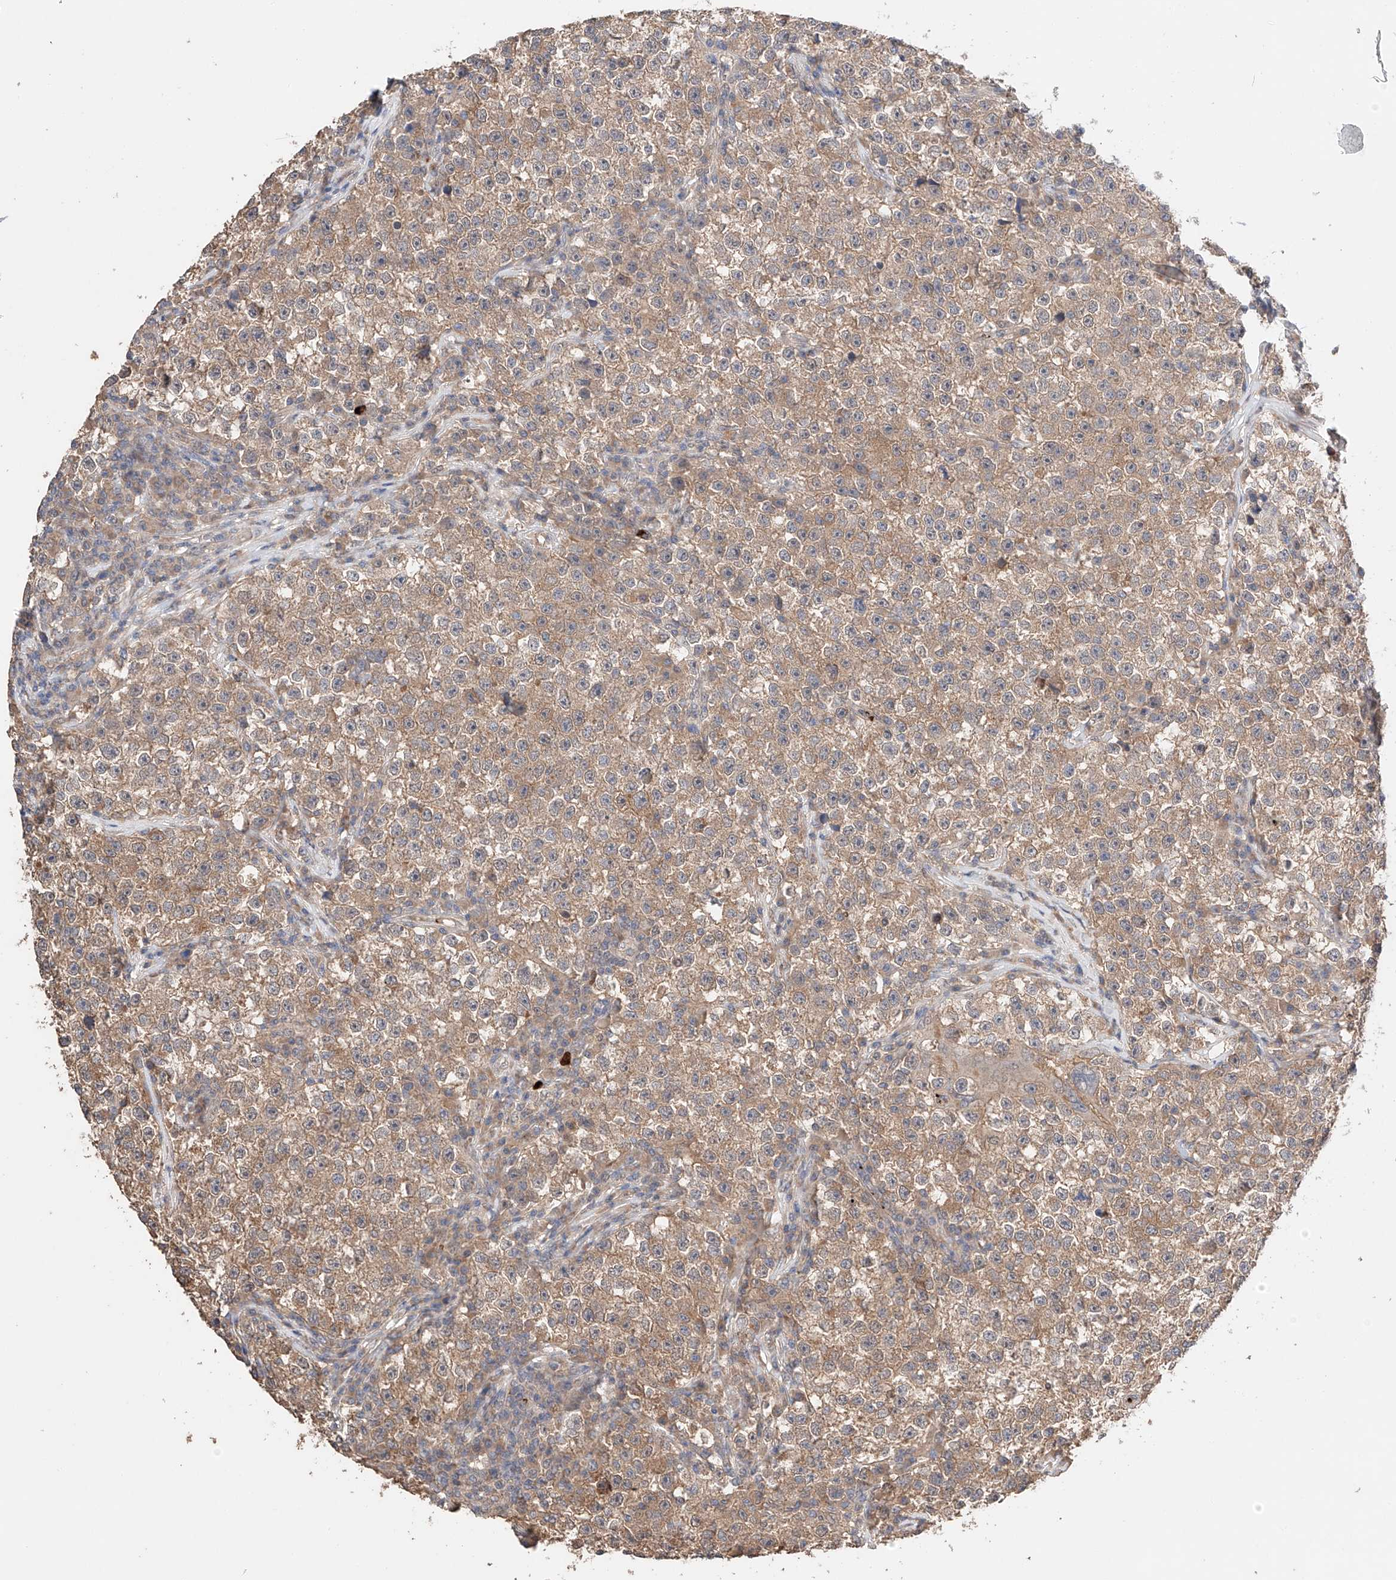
{"staining": {"intensity": "moderate", "quantity": ">75%", "location": "cytoplasmic/membranous"}, "tissue": "testis cancer", "cell_type": "Tumor cells", "image_type": "cancer", "snomed": [{"axis": "morphology", "description": "Seminoma, NOS"}, {"axis": "topography", "description": "Testis"}], "caption": "Brown immunohistochemical staining in human seminoma (testis) shows moderate cytoplasmic/membranous positivity in approximately >75% of tumor cells. (IHC, brightfield microscopy, high magnification).", "gene": "ZFHX2", "patient": {"sex": "male", "age": 22}}